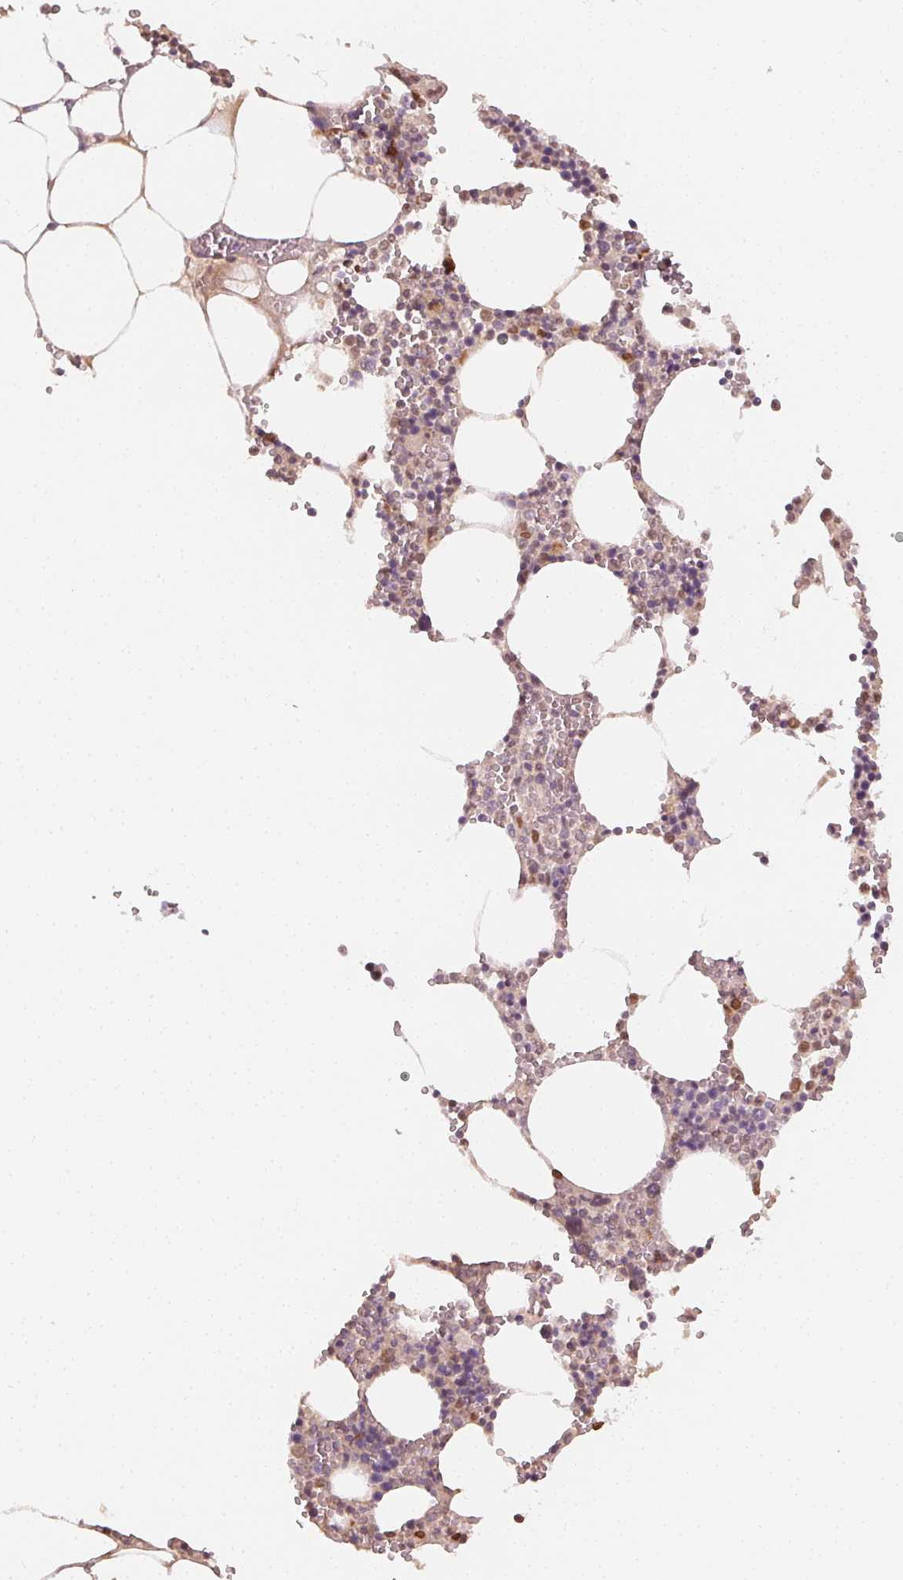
{"staining": {"intensity": "negative", "quantity": "none", "location": "none"}, "tissue": "bone marrow", "cell_type": "Hematopoietic cells", "image_type": "normal", "snomed": [{"axis": "morphology", "description": "Normal tissue, NOS"}, {"axis": "topography", "description": "Bone marrow"}], "caption": "Immunohistochemistry photomicrograph of normal bone marrow: human bone marrow stained with DAB demonstrates no significant protein expression in hematopoietic cells. (Brightfield microscopy of DAB IHC at high magnification).", "gene": "AFM", "patient": {"sex": "male", "age": 54}}